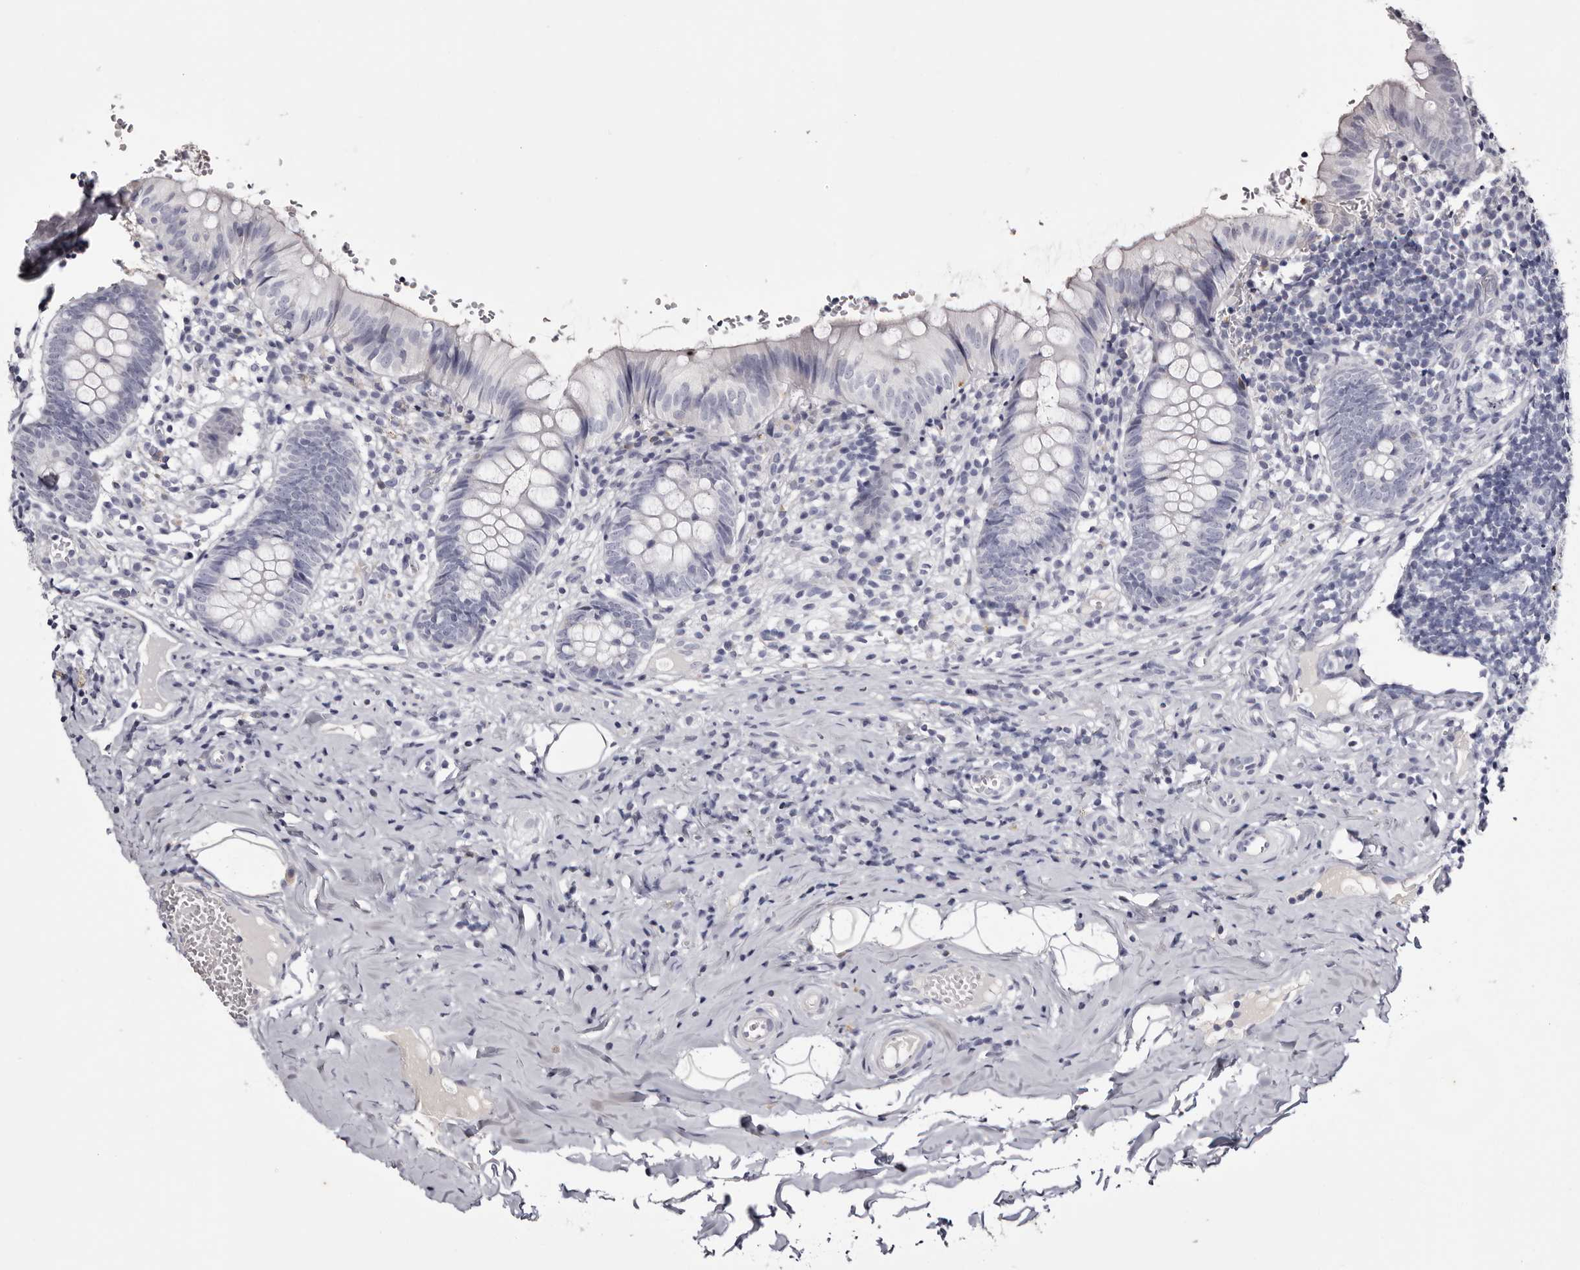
{"staining": {"intensity": "negative", "quantity": "none", "location": "none"}, "tissue": "appendix", "cell_type": "Glandular cells", "image_type": "normal", "snomed": [{"axis": "morphology", "description": "Normal tissue, NOS"}, {"axis": "topography", "description": "Appendix"}], "caption": "Micrograph shows no protein expression in glandular cells of unremarkable appendix.", "gene": "CA6", "patient": {"sex": "male", "age": 8}}